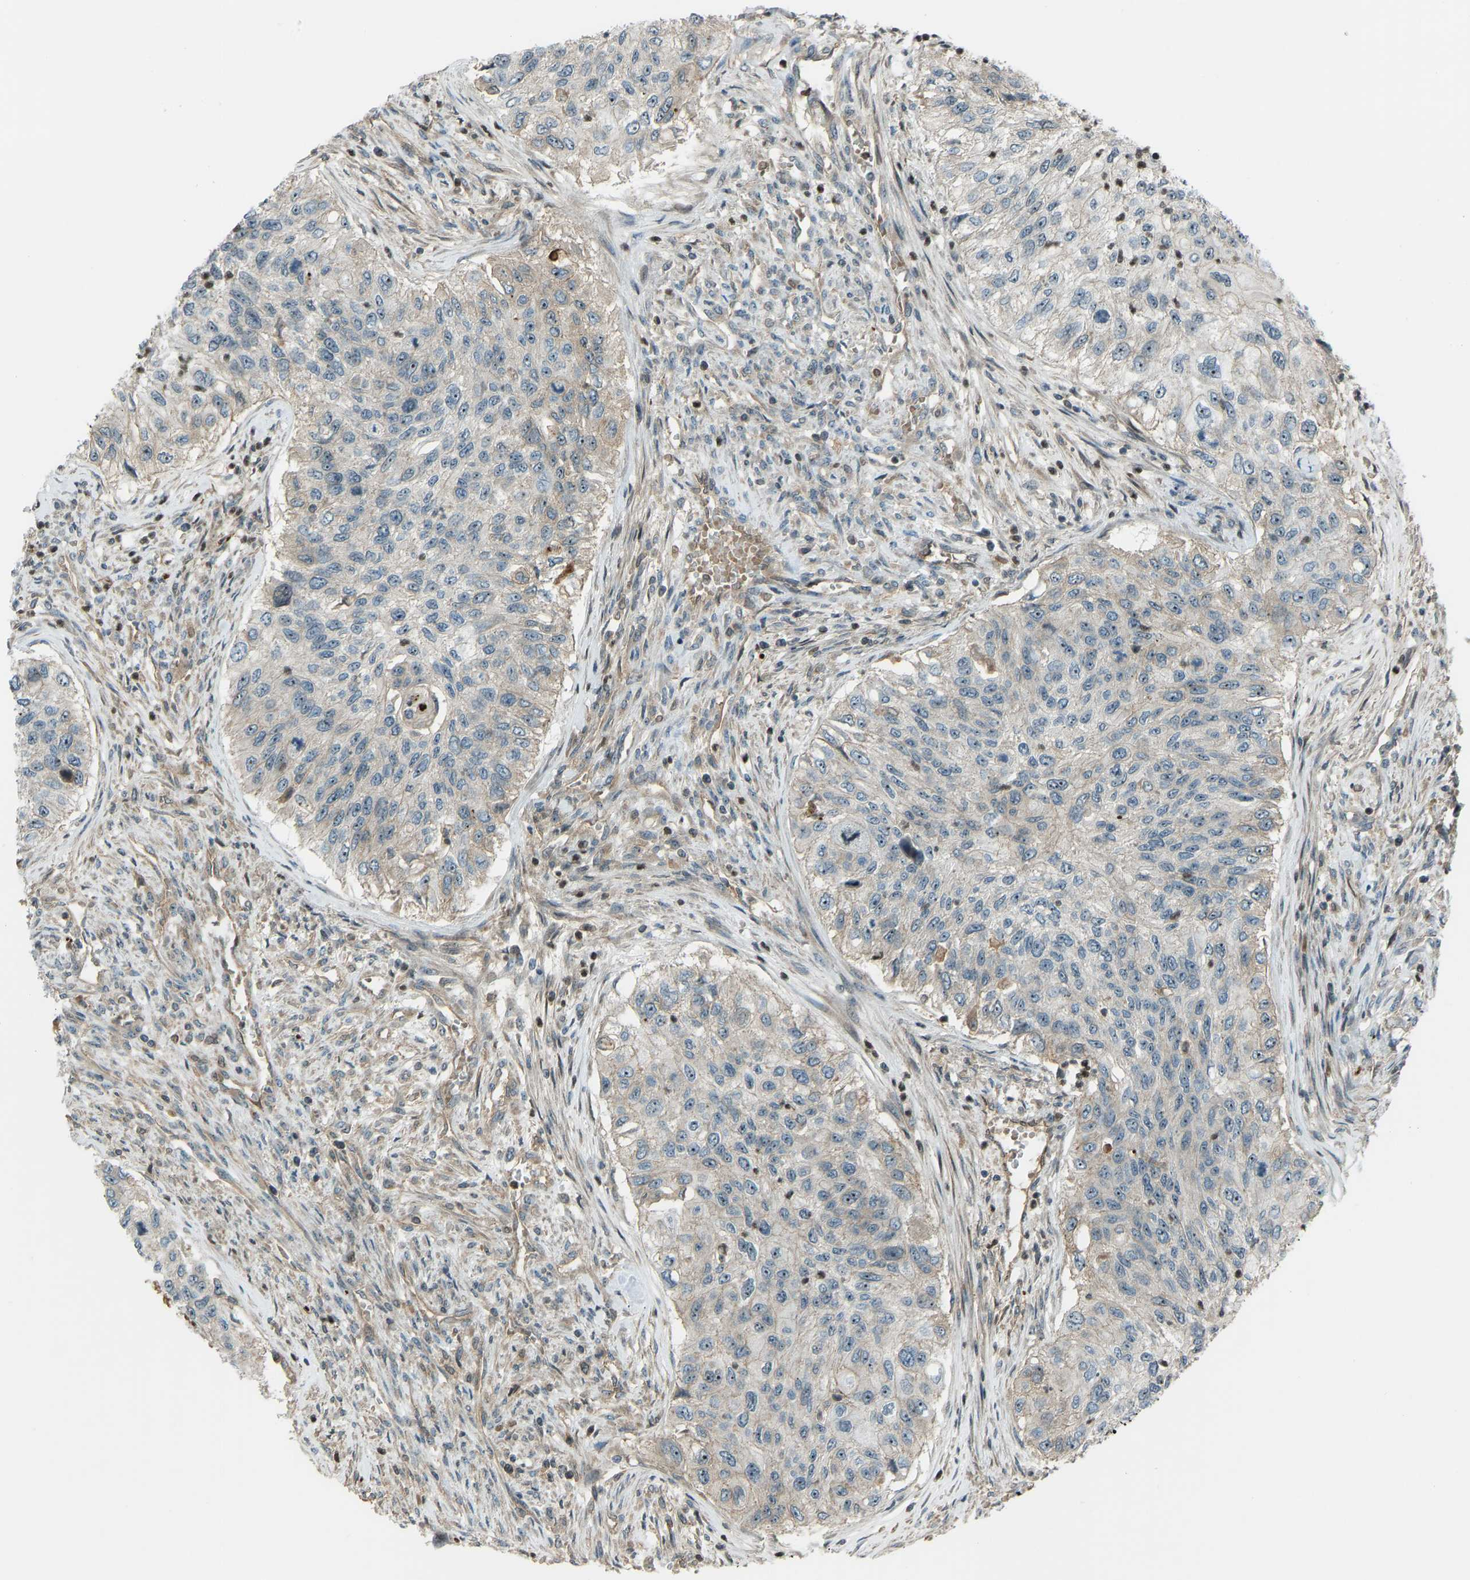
{"staining": {"intensity": "negative", "quantity": "none", "location": "none"}, "tissue": "urothelial cancer", "cell_type": "Tumor cells", "image_type": "cancer", "snomed": [{"axis": "morphology", "description": "Urothelial carcinoma, High grade"}, {"axis": "topography", "description": "Urinary bladder"}], "caption": "Tumor cells show no significant expression in high-grade urothelial carcinoma.", "gene": "SVOPL", "patient": {"sex": "female", "age": 60}}